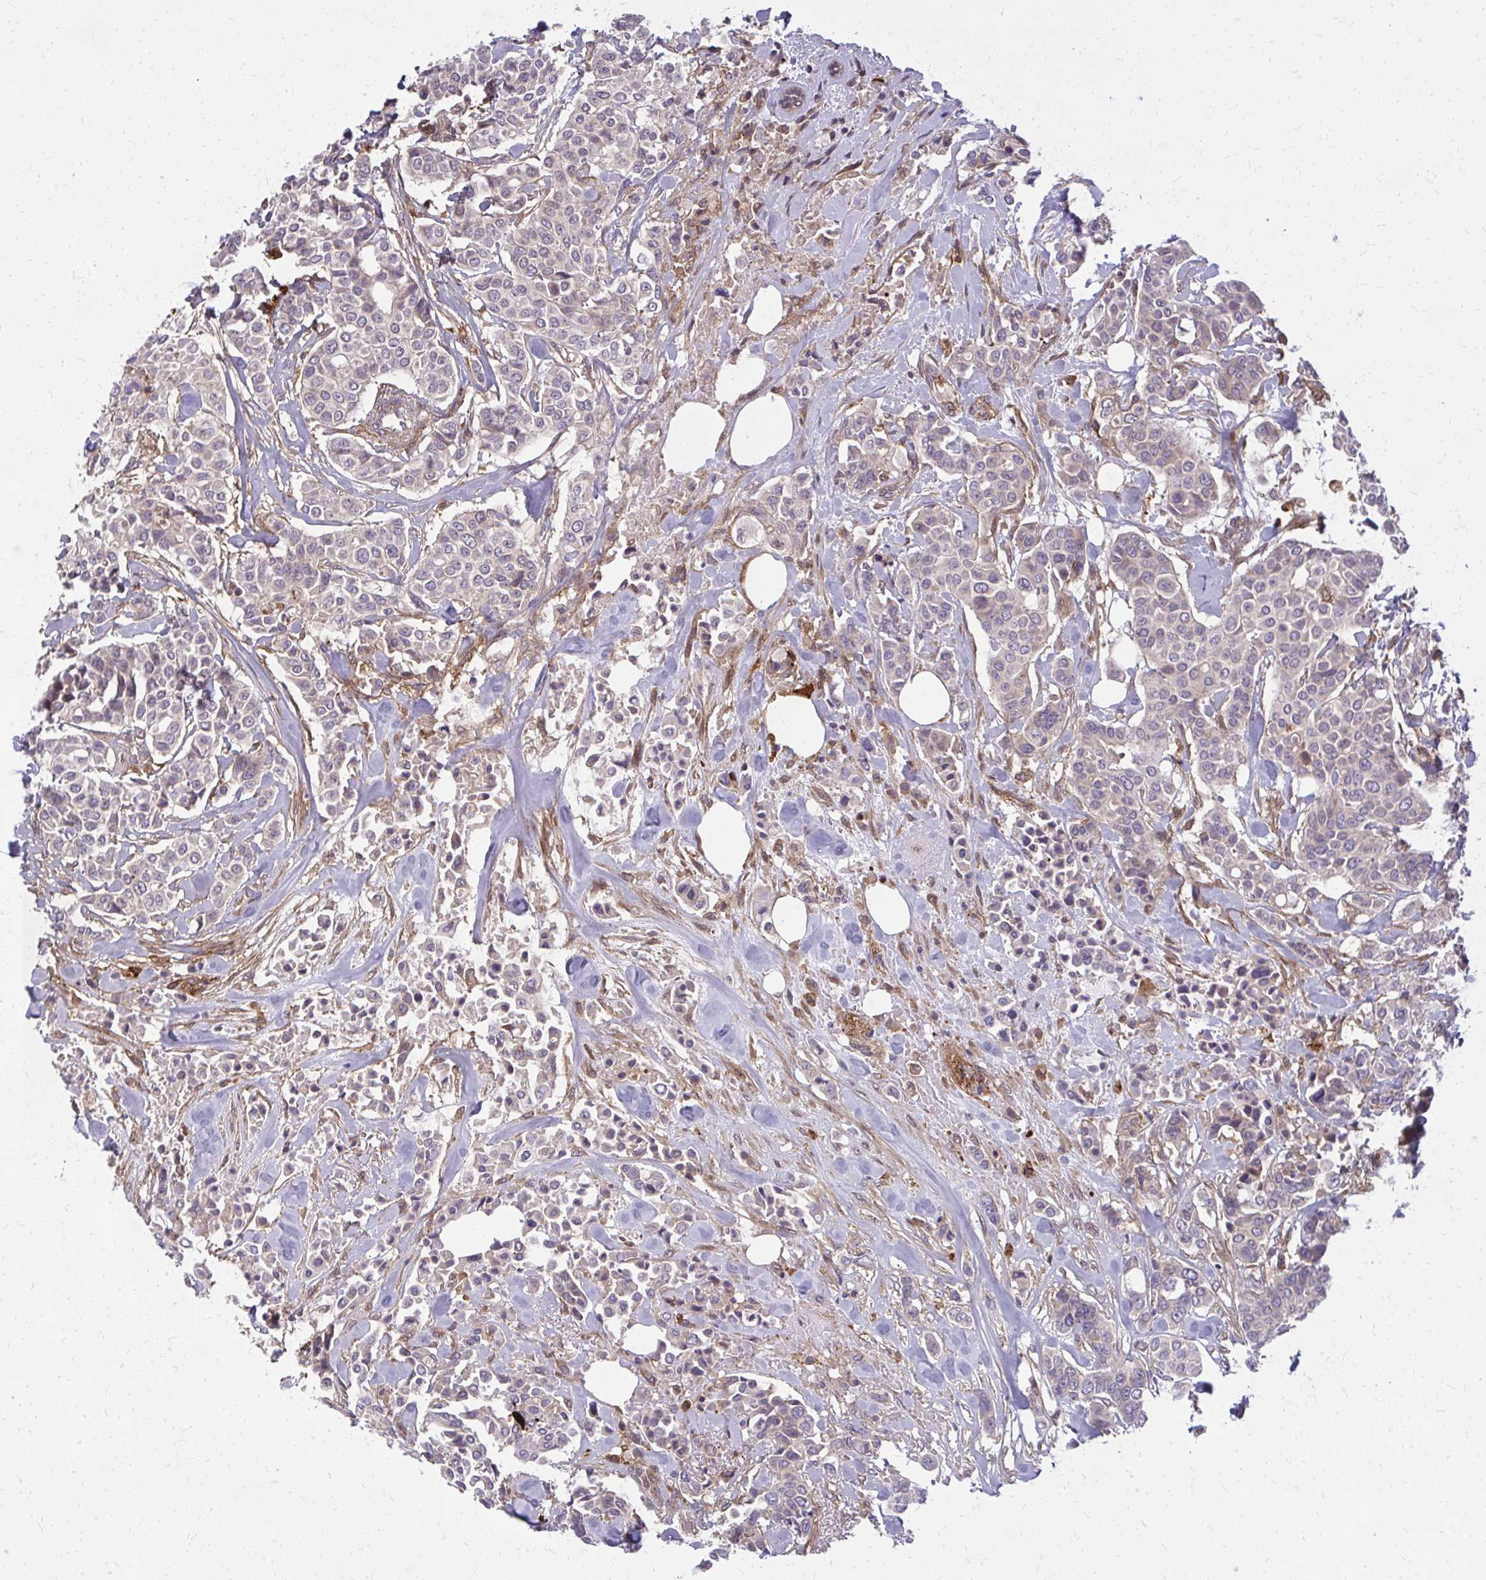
{"staining": {"intensity": "negative", "quantity": "none", "location": "none"}, "tissue": "breast cancer", "cell_type": "Tumor cells", "image_type": "cancer", "snomed": [{"axis": "morphology", "description": "Lobular carcinoma"}, {"axis": "topography", "description": "Breast"}], "caption": "An image of human breast lobular carcinoma is negative for staining in tumor cells.", "gene": "OXNAD1", "patient": {"sex": "female", "age": 51}}